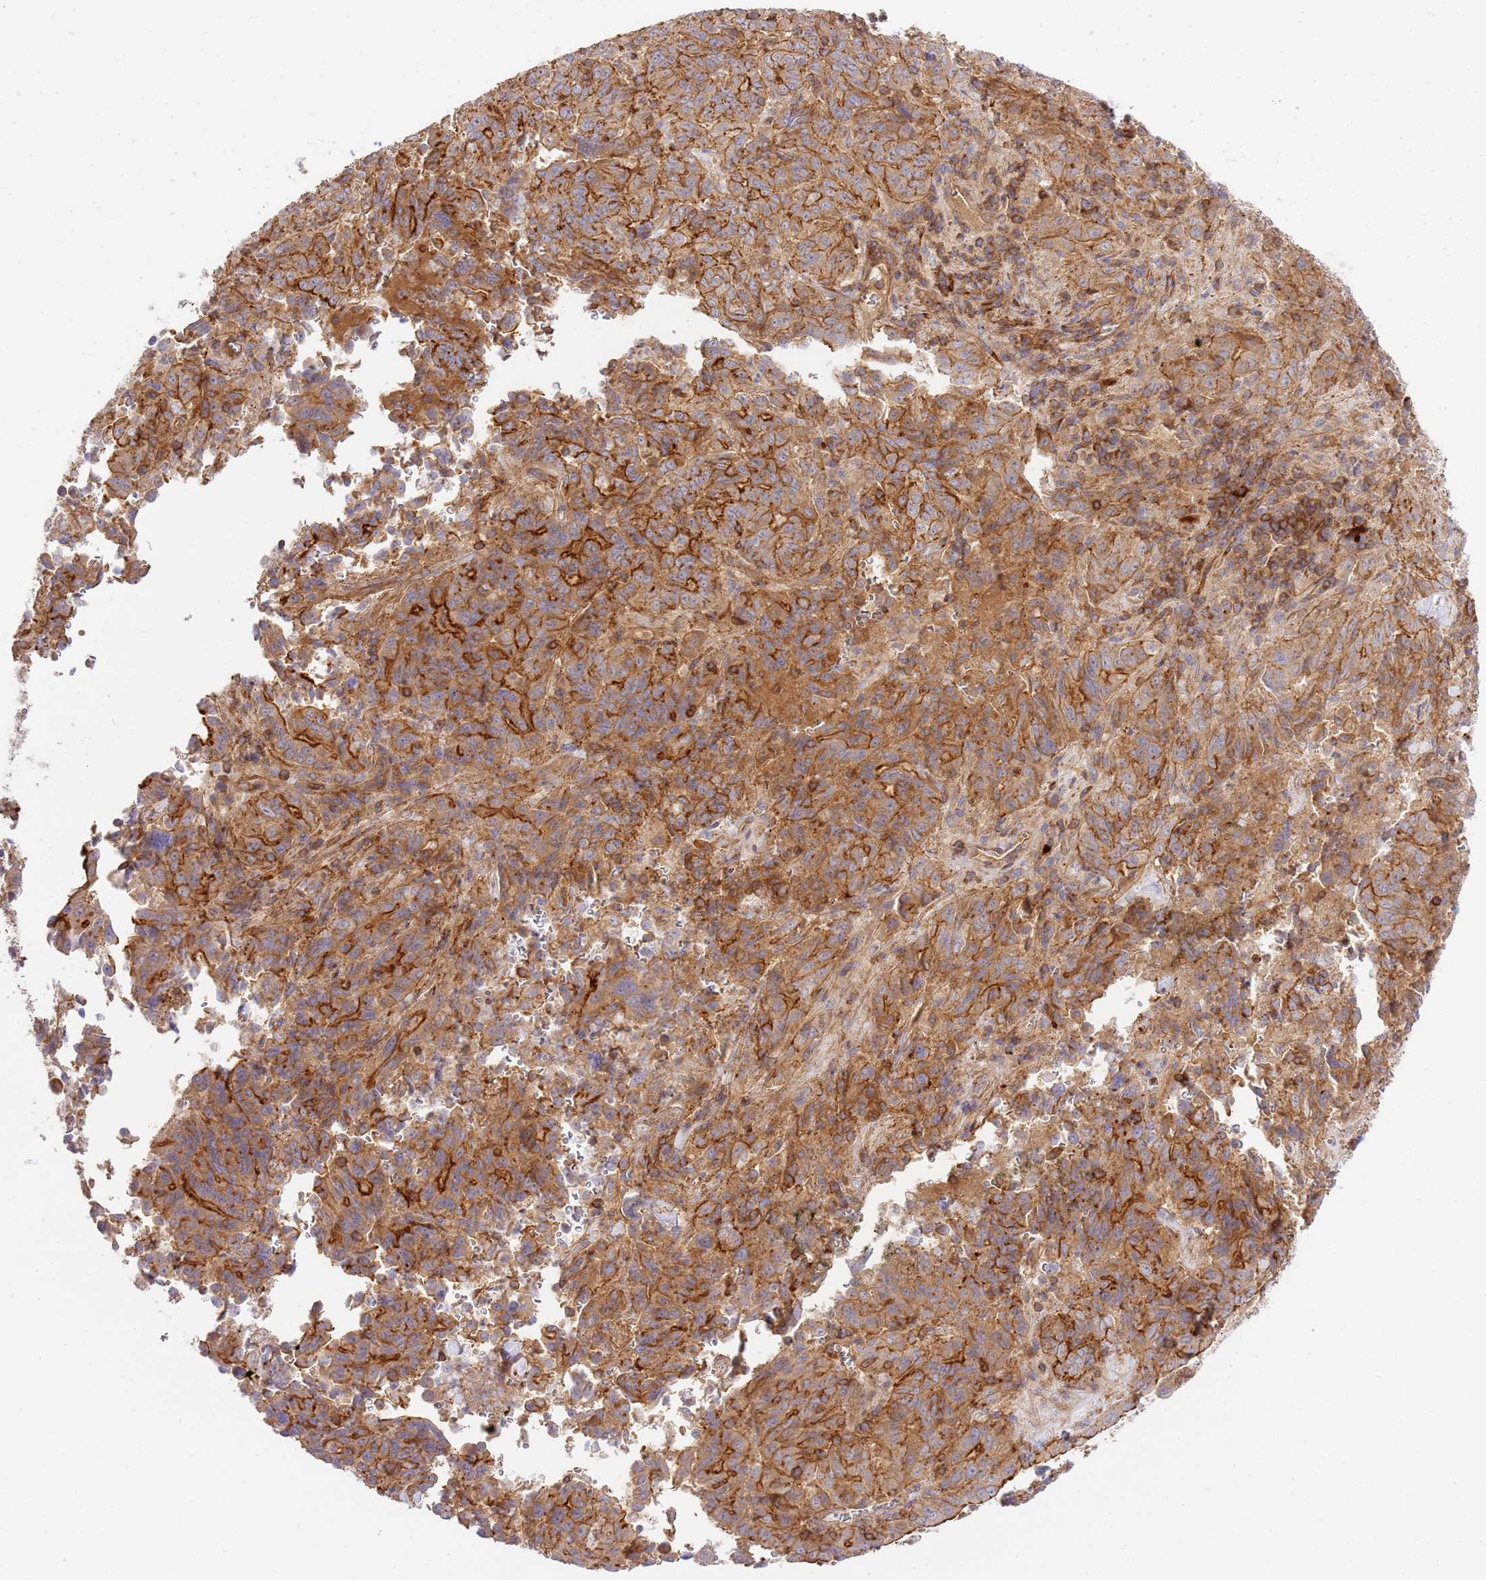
{"staining": {"intensity": "strong", "quantity": ">75%", "location": "cytoplasmic/membranous"}, "tissue": "pancreatic cancer", "cell_type": "Tumor cells", "image_type": "cancer", "snomed": [{"axis": "morphology", "description": "Adenocarcinoma, NOS"}, {"axis": "topography", "description": "Pancreas"}], "caption": "Immunohistochemistry (IHC) photomicrograph of neoplastic tissue: pancreatic cancer (adenocarcinoma) stained using immunohistochemistry (IHC) exhibits high levels of strong protein expression localized specifically in the cytoplasmic/membranous of tumor cells, appearing as a cytoplasmic/membranous brown color.", "gene": "EFCAB8", "patient": {"sex": "male", "age": 63}}